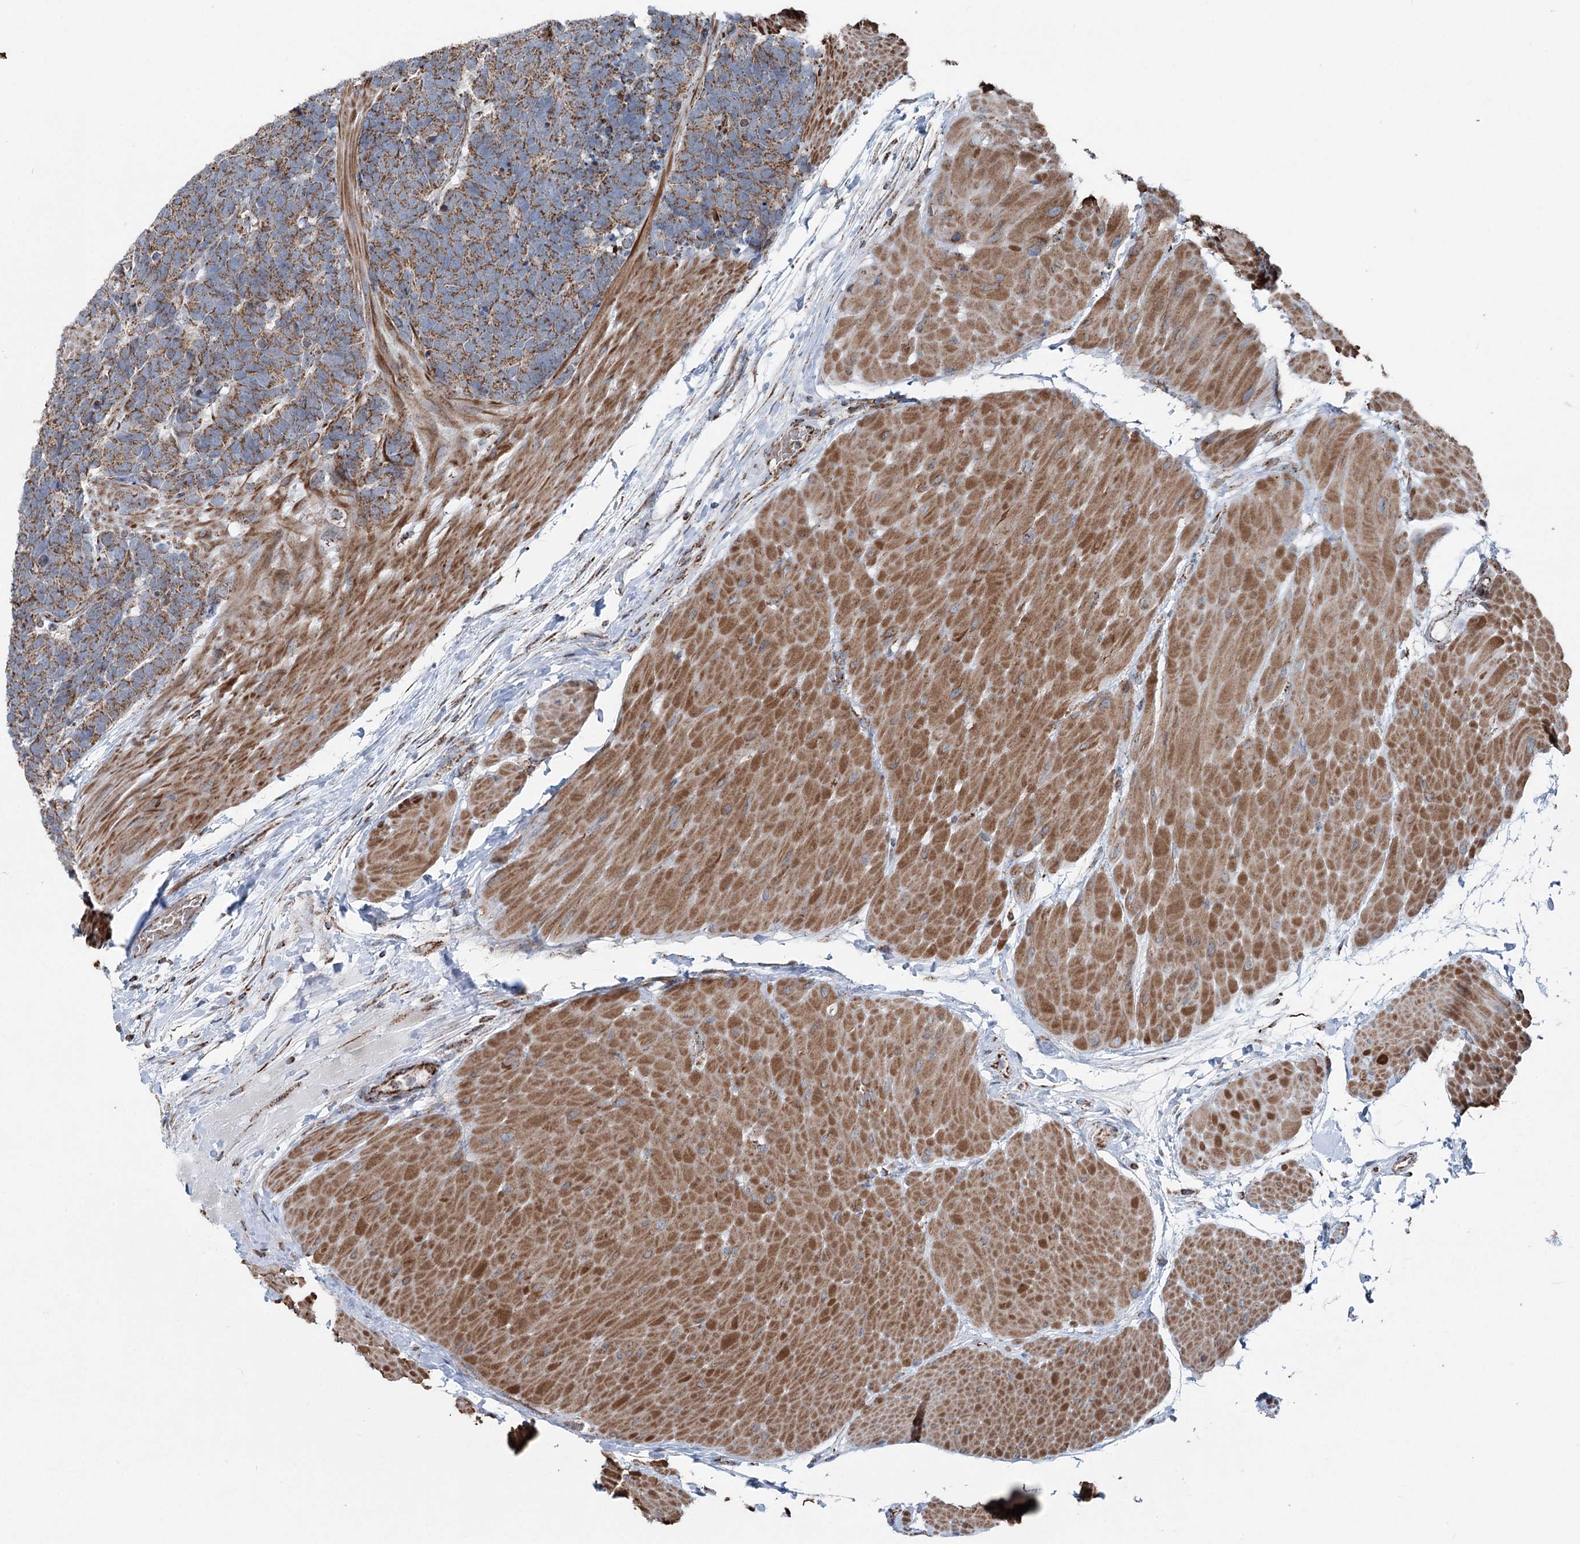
{"staining": {"intensity": "strong", "quantity": ">75%", "location": "cytoplasmic/membranous"}, "tissue": "carcinoid", "cell_type": "Tumor cells", "image_type": "cancer", "snomed": [{"axis": "morphology", "description": "Carcinoma, NOS"}, {"axis": "morphology", "description": "Carcinoid, malignant, NOS"}, {"axis": "topography", "description": "Urinary bladder"}], "caption": "Carcinoid was stained to show a protein in brown. There is high levels of strong cytoplasmic/membranous expression in about >75% of tumor cells.", "gene": "UCN3", "patient": {"sex": "male", "age": 57}}